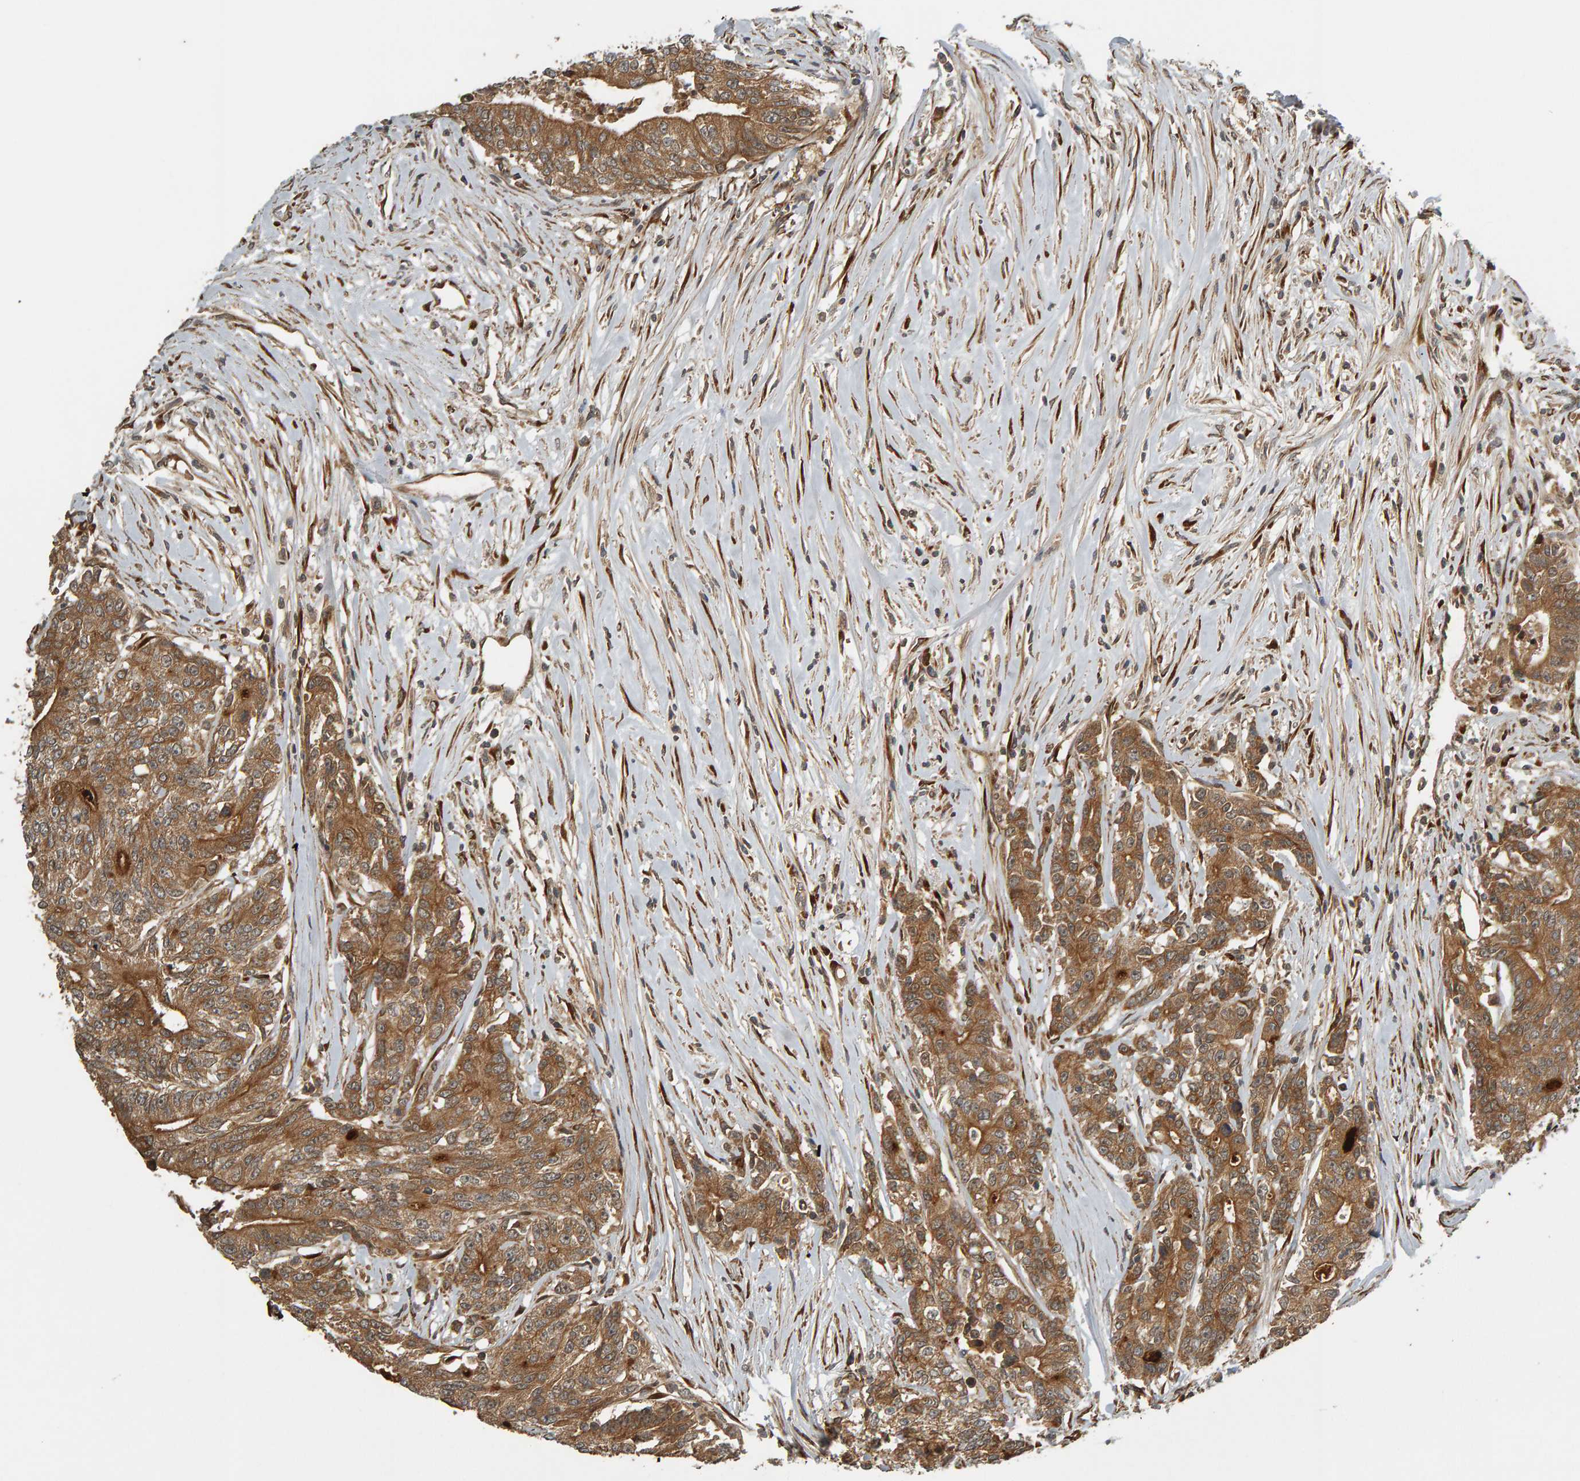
{"staining": {"intensity": "moderate", "quantity": ">75%", "location": "cytoplasmic/membranous"}, "tissue": "colorectal cancer", "cell_type": "Tumor cells", "image_type": "cancer", "snomed": [{"axis": "morphology", "description": "Adenocarcinoma, NOS"}, {"axis": "topography", "description": "Colon"}], "caption": "High-power microscopy captured an immunohistochemistry (IHC) histopathology image of adenocarcinoma (colorectal), revealing moderate cytoplasmic/membranous staining in approximately >75% of tumor cells. (DAB IHC with brightfield microscopy, high magnification).", "gene": "ZFAND1", "patient": {"sex": "female", "age": 77}}